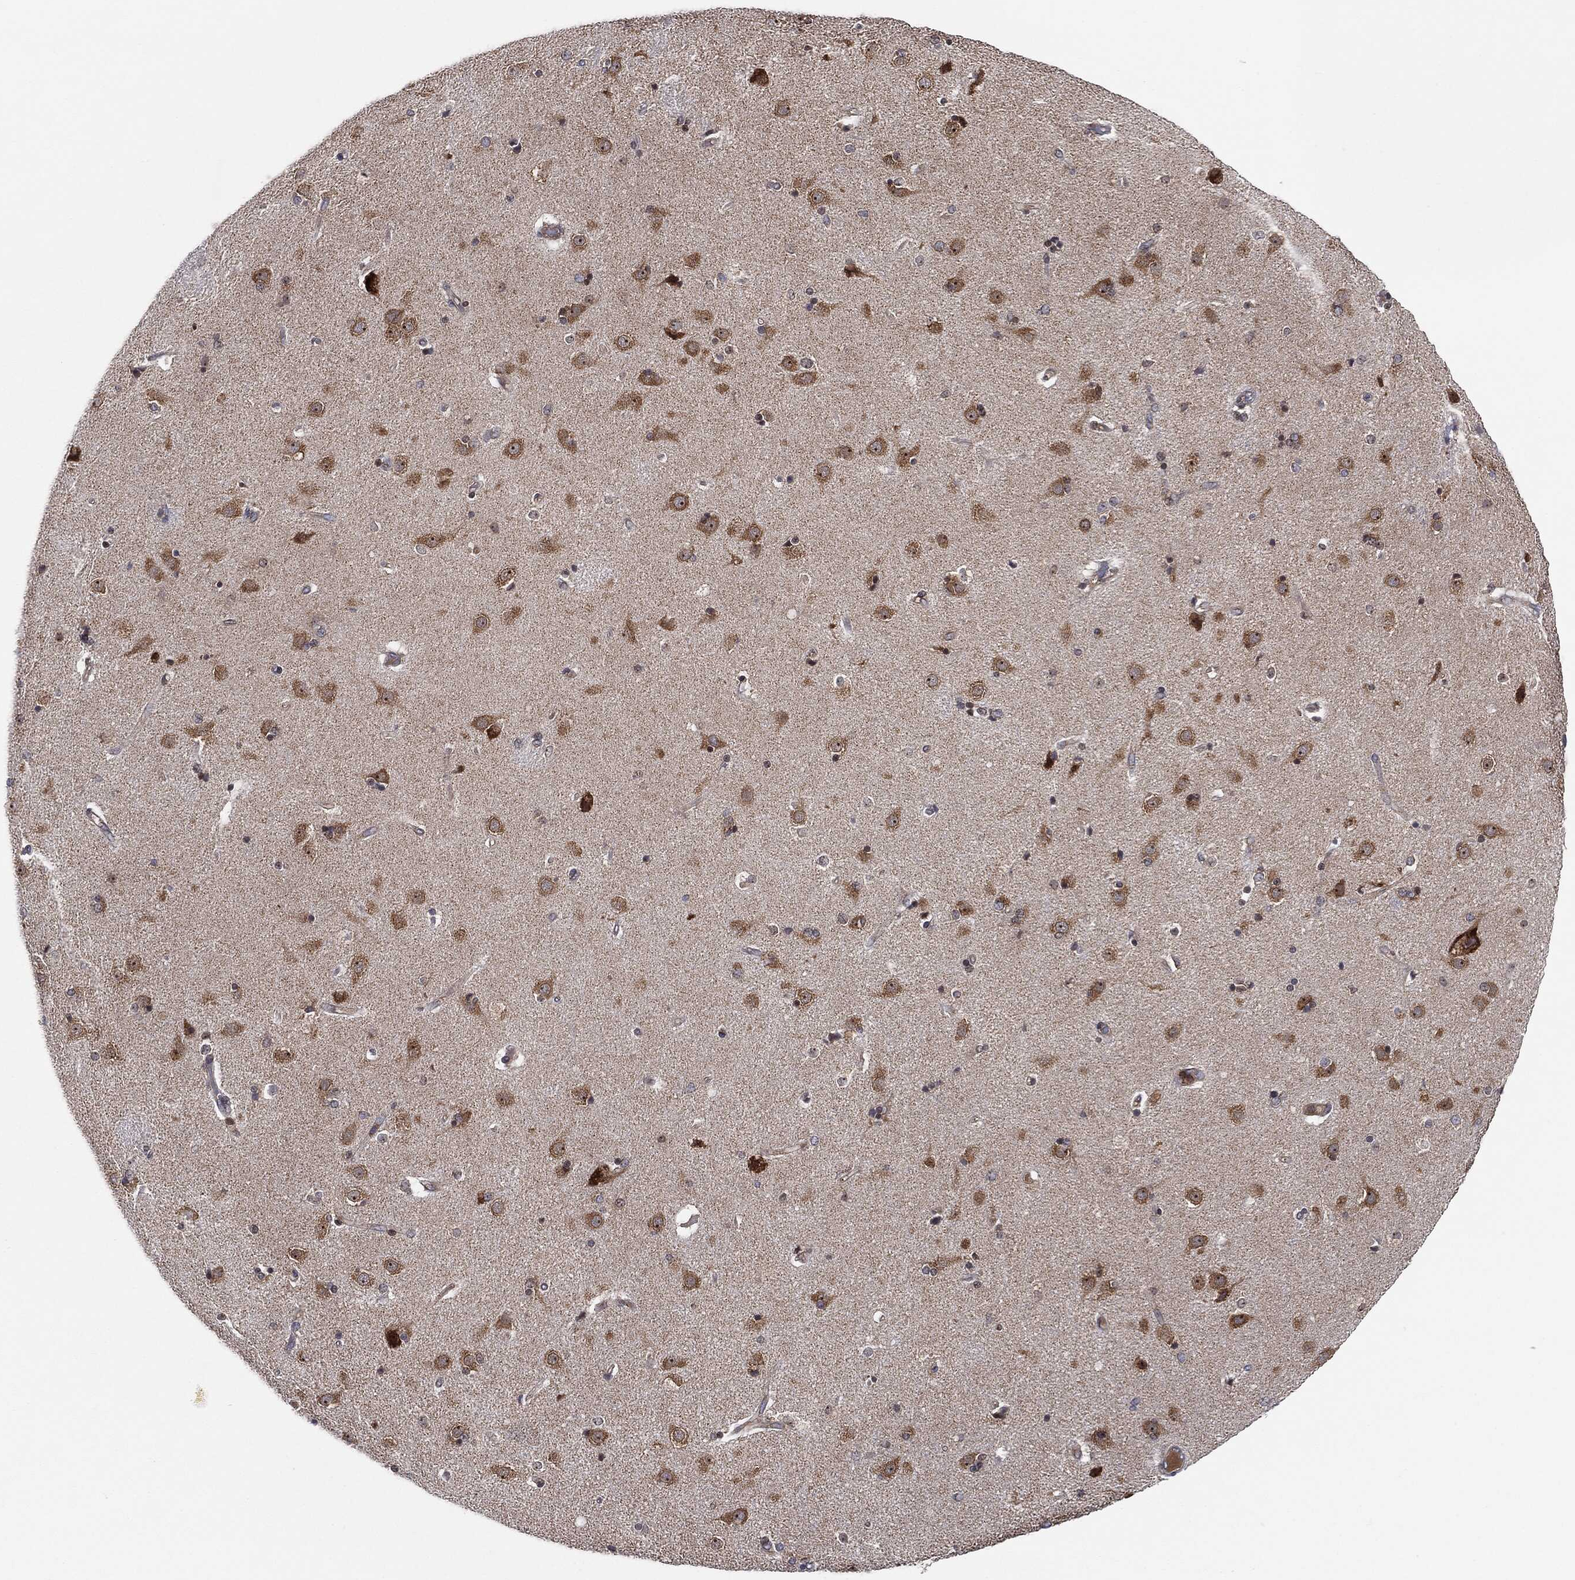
{"staining": {"intensity": "moderate", "quantity": "<25%", "location": "cytoplasmic/membranous"}, "tissue": "caudate", "cell_type": "Glial cells", "image_type": "normal", "snomed": [{"axis": "morphology", "description": "Normal tissue, NOS"}, {"axis": "topography", "description": "Lateral ventricle wall"}], "caption": "IHC staining of normal caudate, which reveals low levels of moderate cytoplasmic/membranous staining in approximately <25% of glial cells indicating moderate cytoplasmic/membranous protein expression. The staining was performed using DAB (3,3'-diaminobenzidine) (brown) for protein detection and nuclei were counterstained in hematoxylin (blue).", "gene": "EIF2S2", "patient": {"sex": "female", "age": 71}}